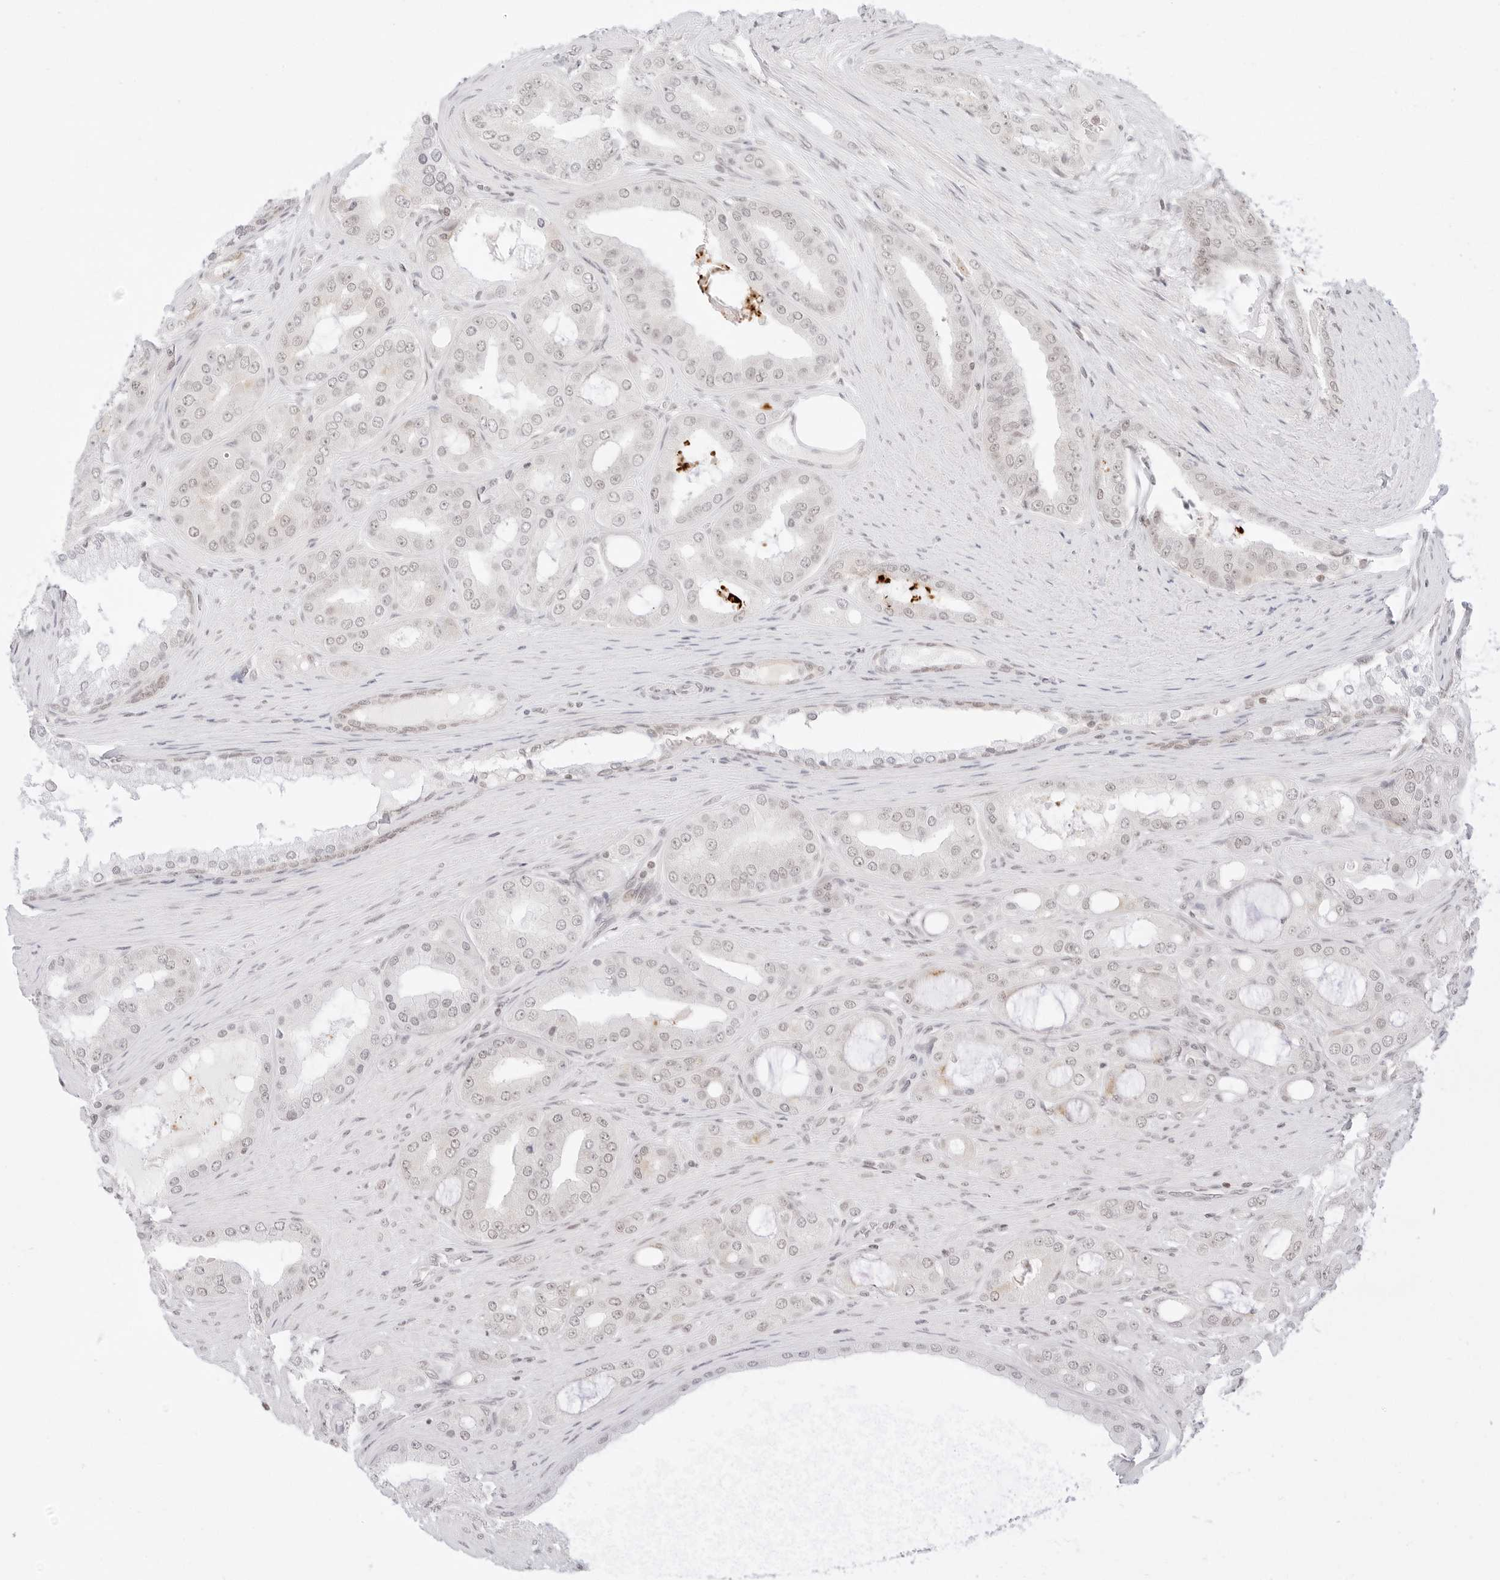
{"staining": {"intensity": "negative", "quantity": "none", "location": "none"}, "tissue": "prostate cancer", "cell_type": "Tumor cells", "image_type": "cancer", "snomed": [{"axis": "morphology", "description": "Adenocarcinoma, High grade"}, {"axis": "topography", "description": "Prostate"}], "caption": "This histopathology image is of prostate cancer stained with immunohistochemistry to label a protein in brown with the nuclei are counter-stained blue. There is no staining in tumor cells. (Stains: DAB IHC with hematoxylin counter stain, Microscopy: brightfield microscopy at high magnification).", "gene": "GNAS", "patient": {"sex": "male", "age": 60}}